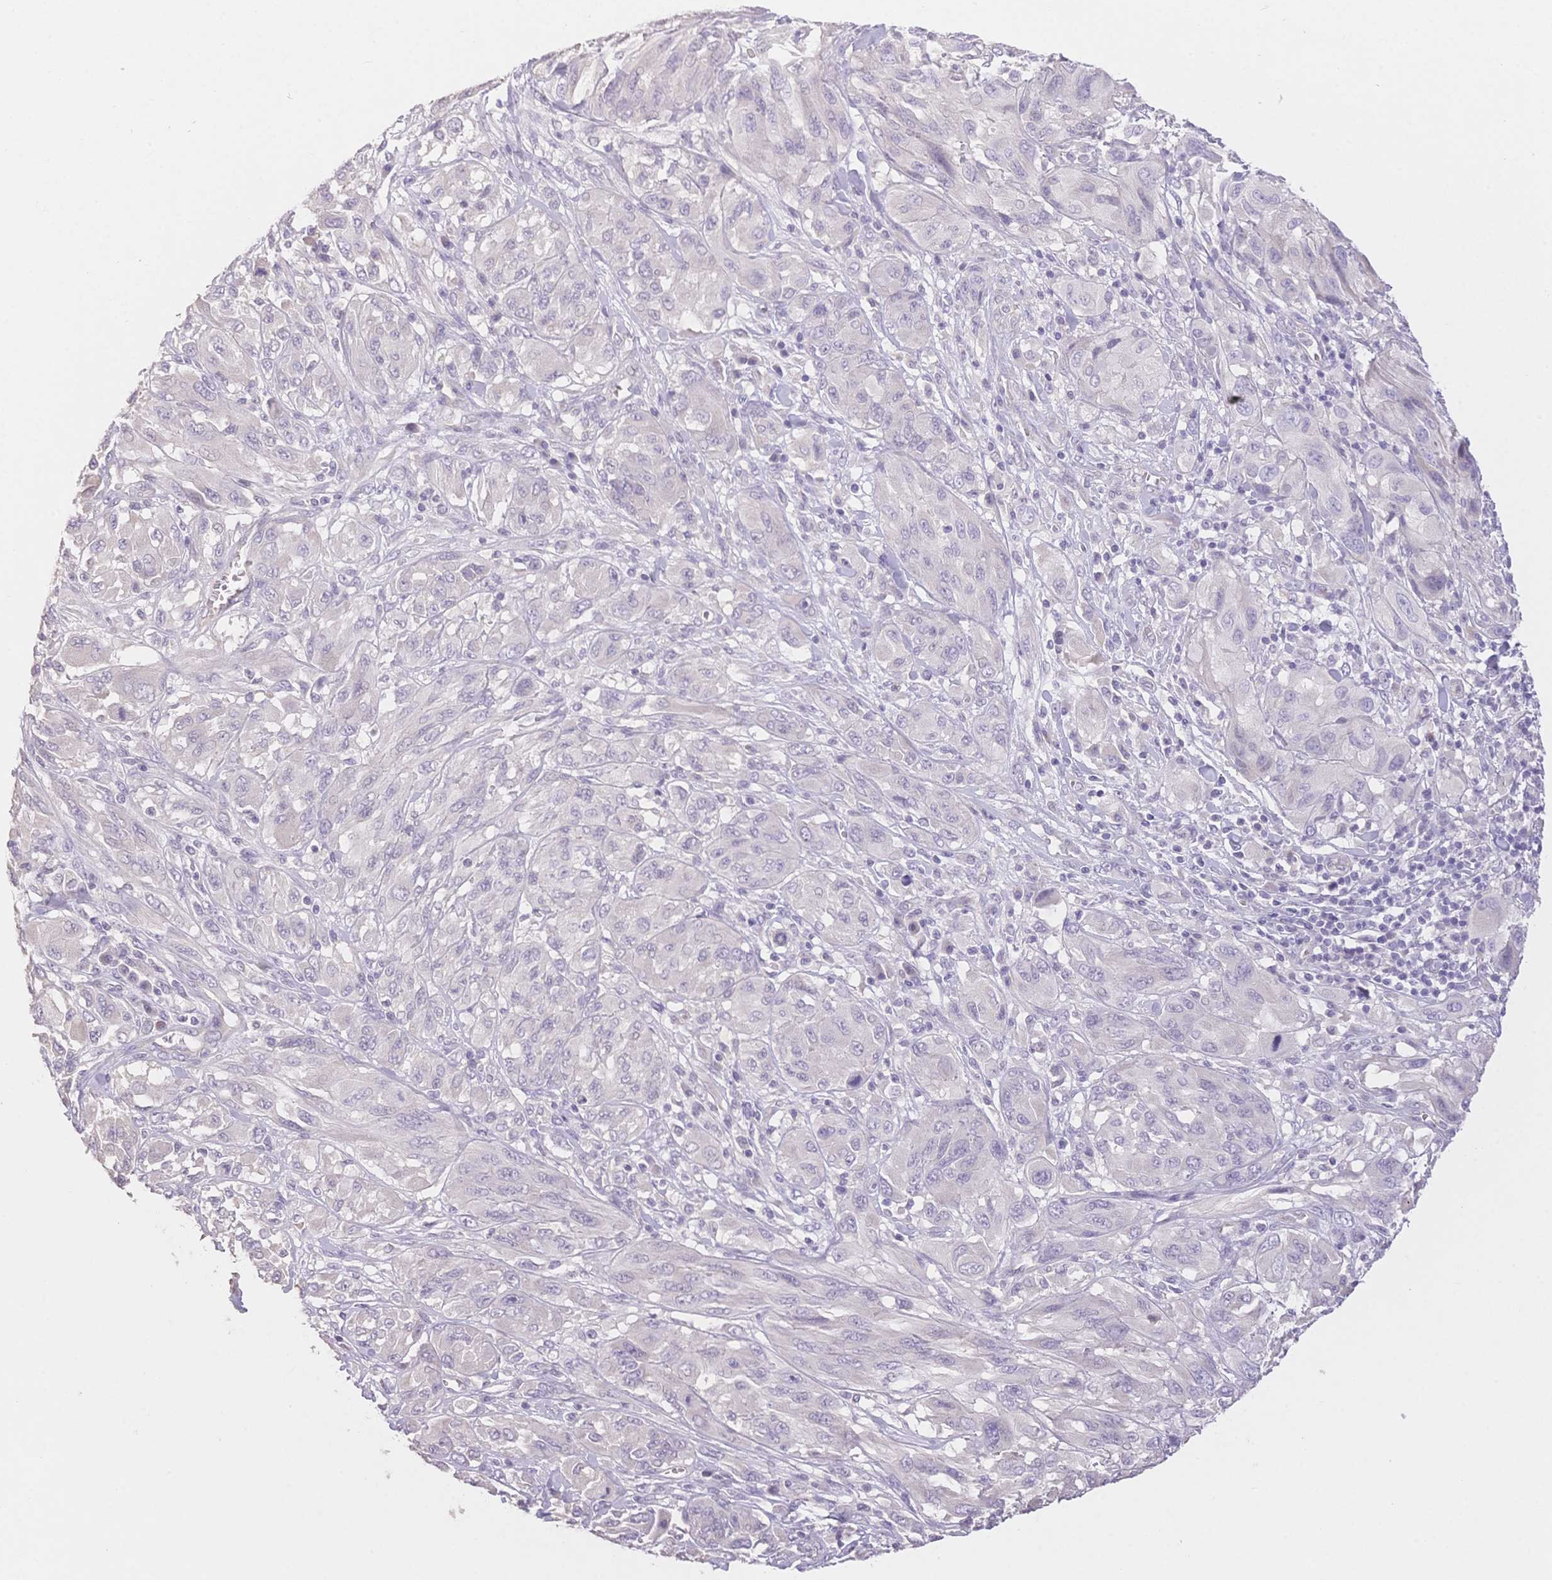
{"staining": {"intensity": "negative", "quantity": "none", "location": "none"}, "tissue": "melanoma", "cell_type": "Tumor cells", "image_type": "cancer", "snomed": [{"axis": "morphology", "description": "Malignant melanoma, NOS"}, {"axis": "topography", "description": "Skin"}], "caption": "A photomicrograph of malignant melanoma stained for a protein exhibits no brown staining in tumor cells.", "gene": "SUV39H2", "patient": {"sex": "female", "age": 91}}